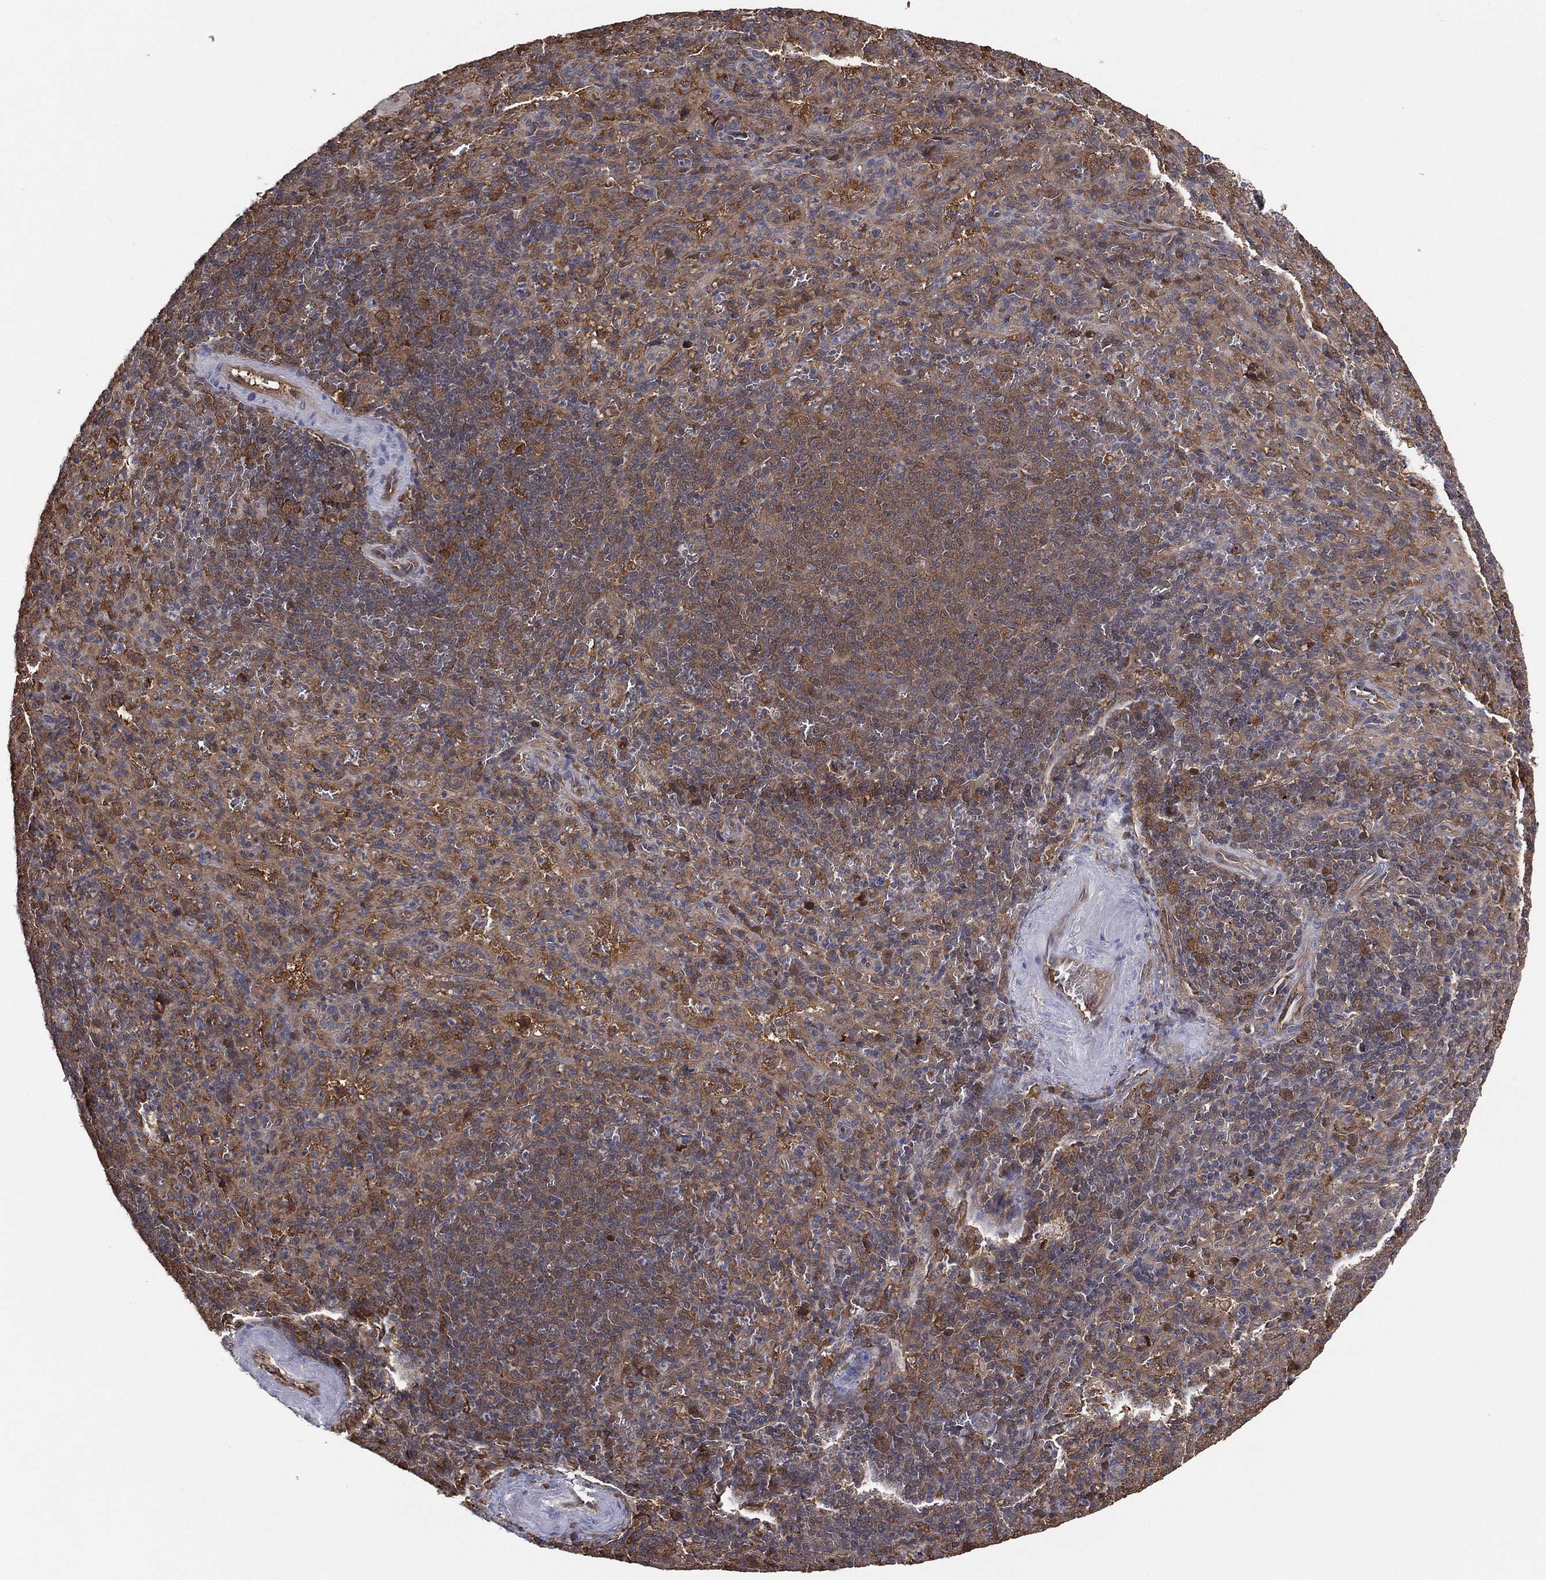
{"staining": {"intensity": "moderate", "quantity": "25%-75%", "location": "cytoplasmic/membranous"}, "tissue": "spleen", "cell_type": "Cells in red pulp", "image_type": "normal", "snomed": [{"axis": "morphology", "description": "Normal tissue, NOS"}, {"axis": "topography", "description": "Spleen"}], "caption": "A brown stain labels moderate cytoplasmic/membranous staining of a protein in cells in red pulp of unremarkable spleen. (Brightfield microscopy of DAB IHC at high magnification).", "gene": "PSMG4", "patient": {"sex": "male", "age": 57}}